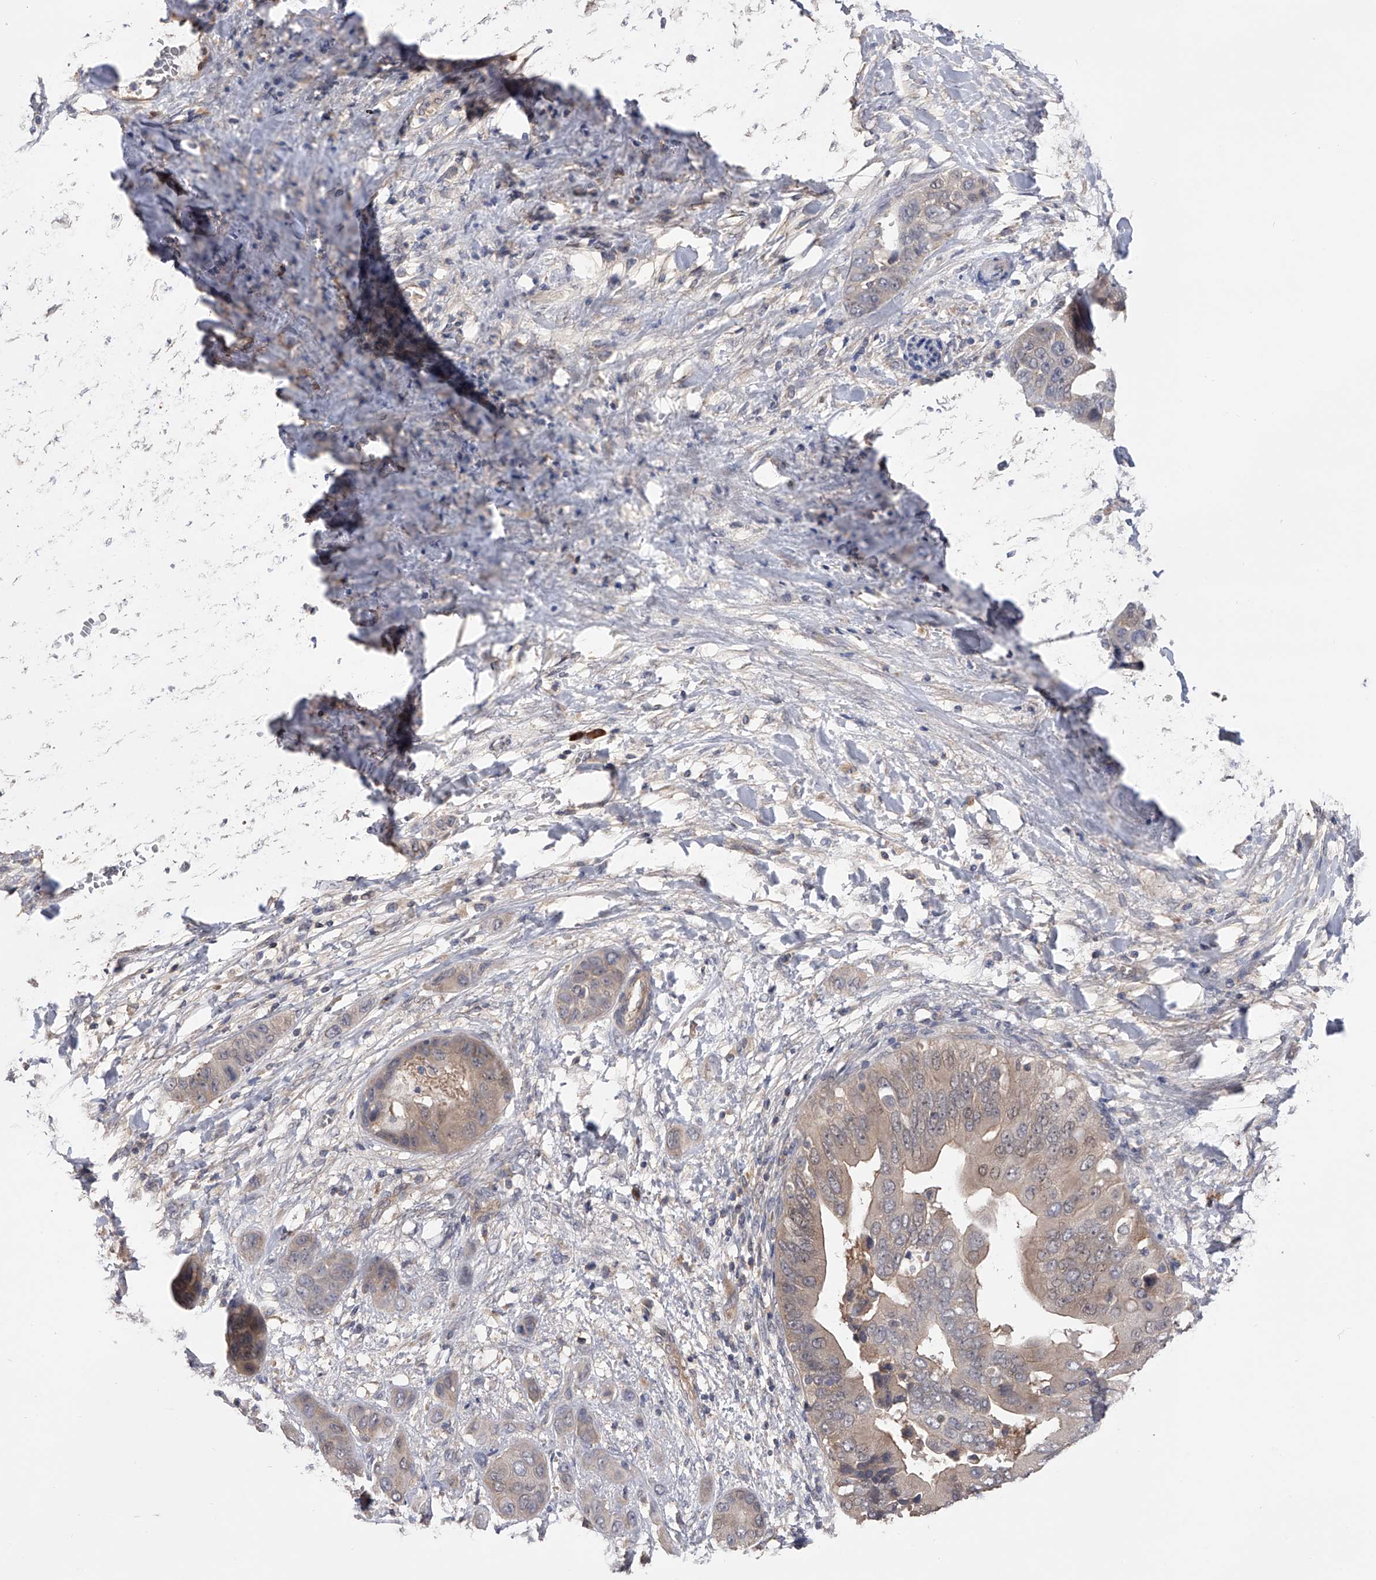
{"staining": {"intensity": "weak", "quantity": "<25%", "location": "cytoplasmic/membranous"}, "tissue": "liver cancer", "cell_type": "Tumor cells", "image_type": "cancer", "snomed": [{"axis": "morphology", "description": "Cholangiocarcinoma"}, {"axis": "topography", "description": "Liver"}], "caption": "A micrograph of liver cancer (cholangiocarcinoma) stained for a protein exhibits no brown staining in tumor cells.", "gene": "CFAP298", "patient": {"sex": "female", "age": 52}}